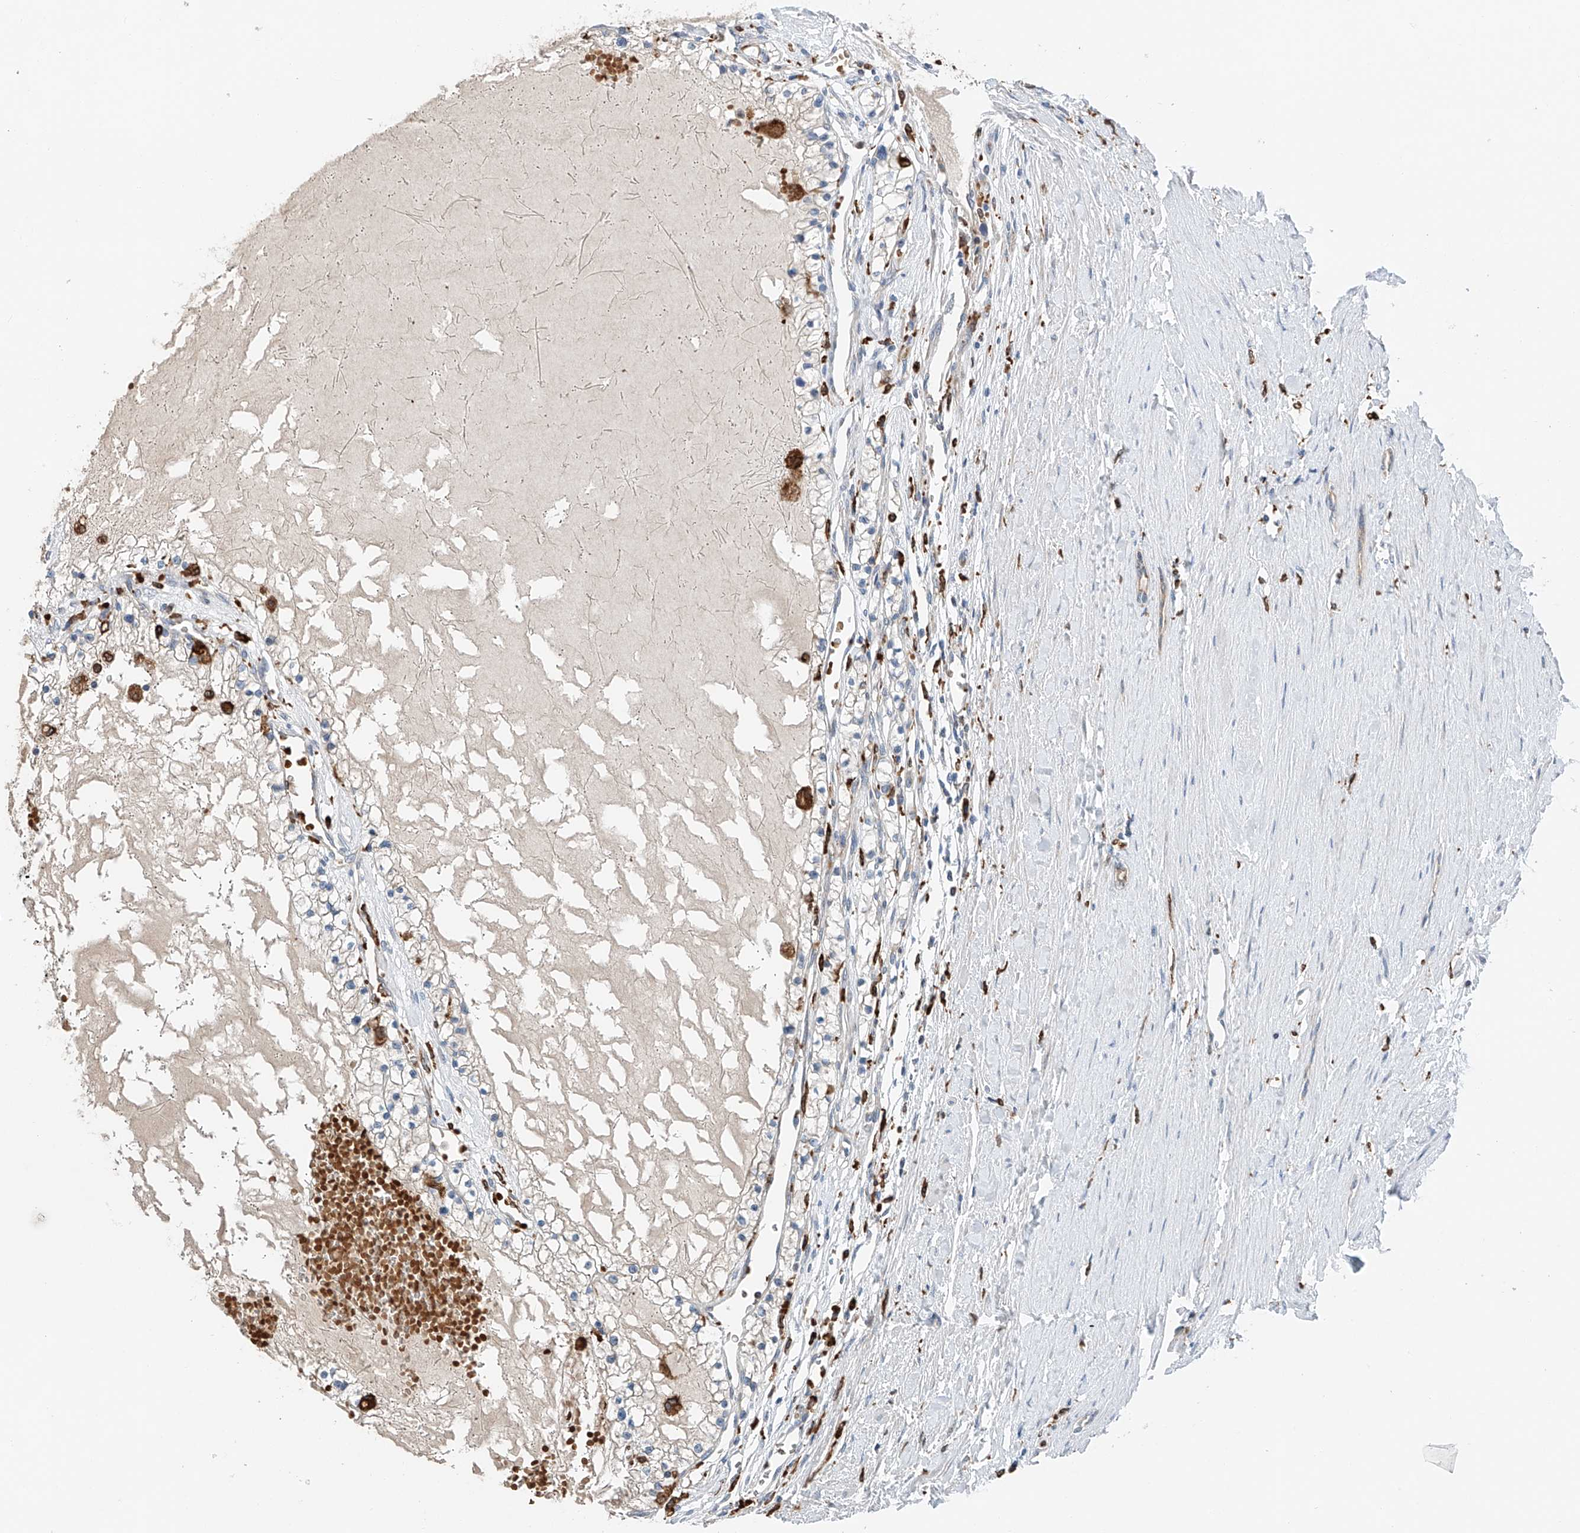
{"staining": {"intensity": "negative", "quantity": "none", "location": "none"}, "tissue": "renal cancer", "cell_type": "Tumor cells", "image_type": "cancer", "snomed": [{"axis": "morphology", "description": "Normal tissue, NOS"}, {"axis": "morphology", "description": "Adenocarcinoma, NOS"}, {"axis": "topography", "description": "Kidney"}], "caption": "This is an immunohistochemistry (IHC) image of human renal cancer (adenocarcinoma). There is no positivity in tumor cells.", "gene": "TBXAS1", "patient": {"sex": "male", "age": 68}}